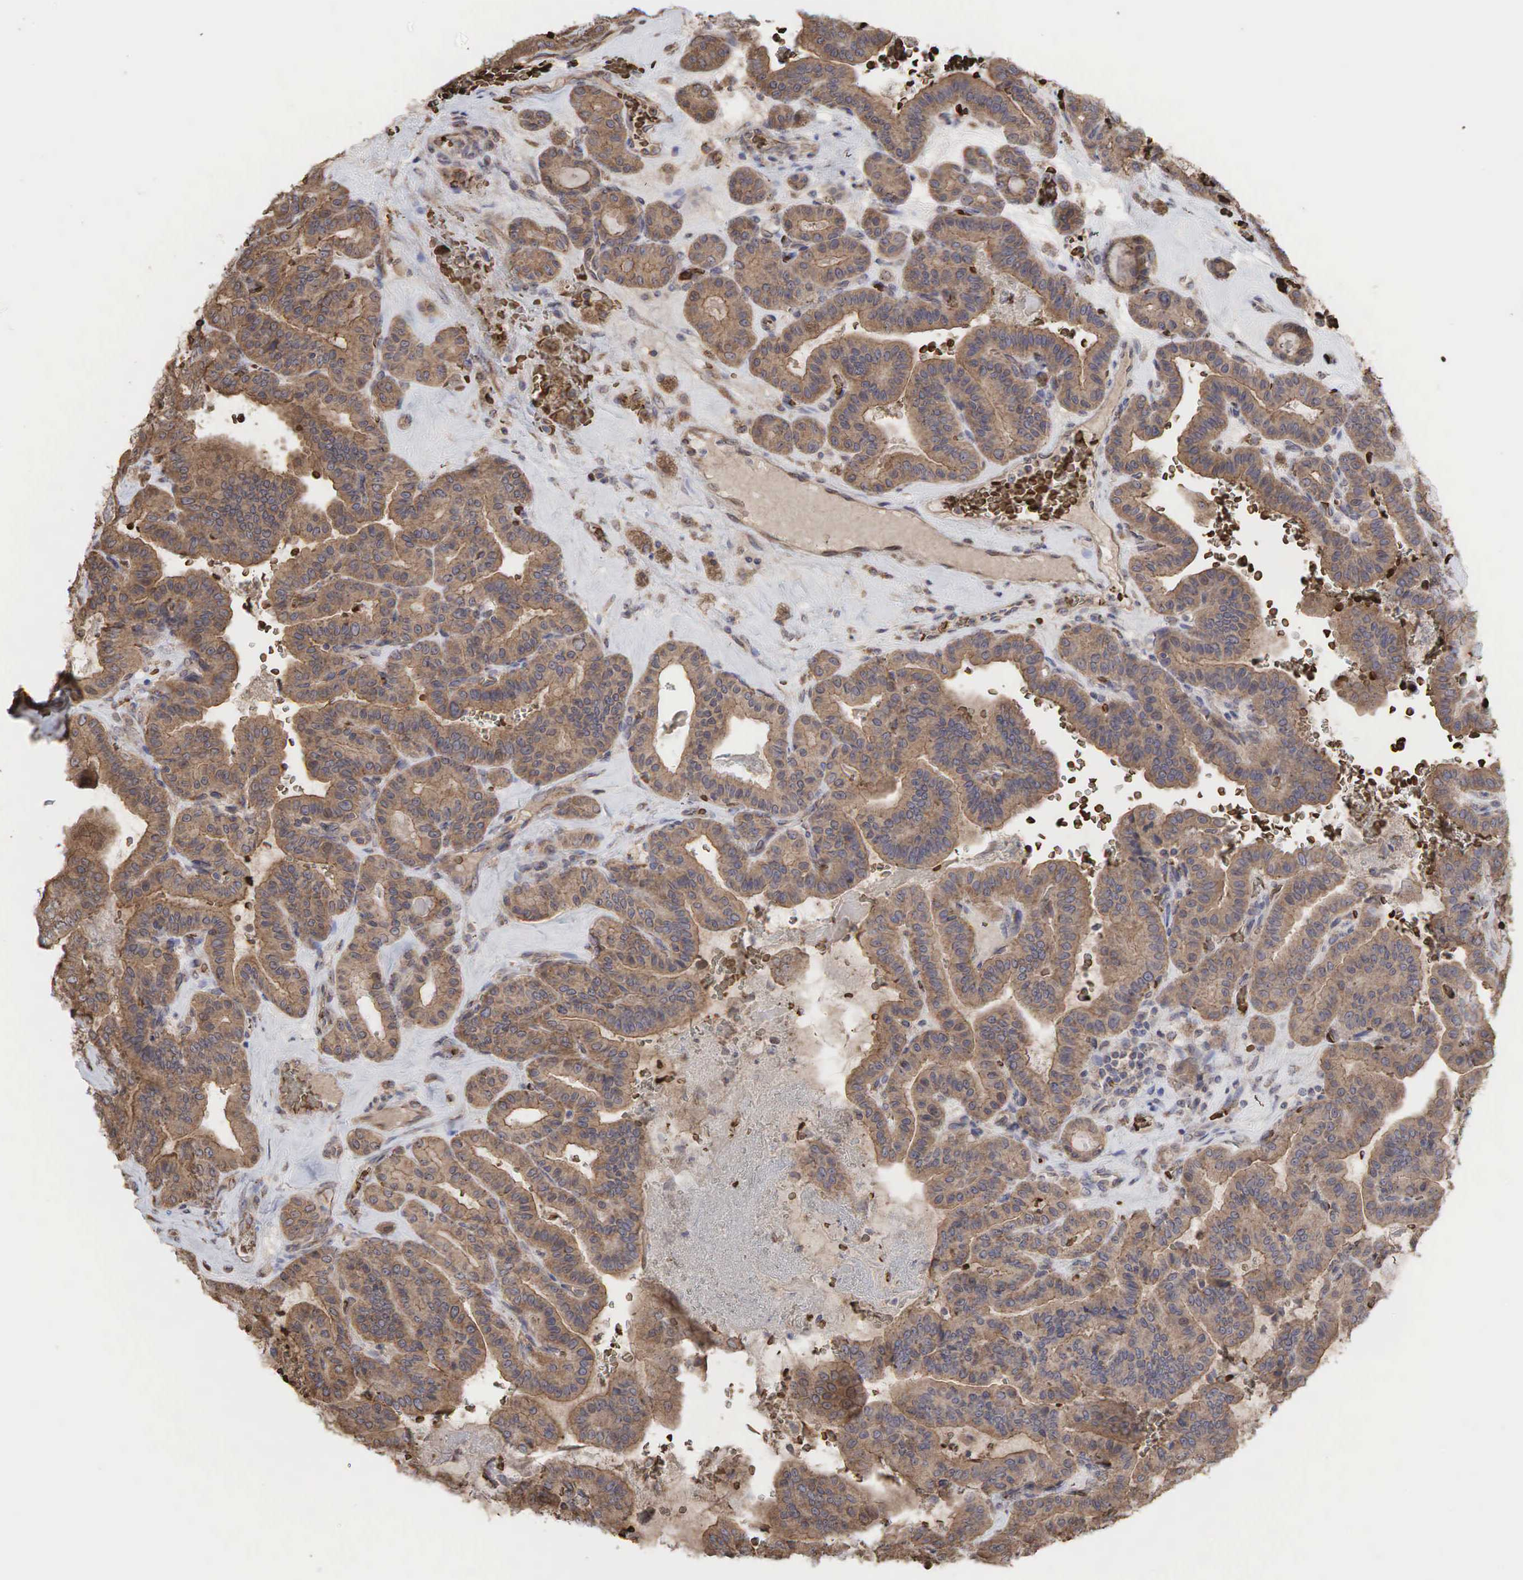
{"staining": {"intensity": "moderate", "quantity": ">75%", "location": "cytoplasmic/membranous"}, "tissue": "thyroid cancer", "cell_type": "Tumor cells", "image_type": "cancer", "snomed": [{"axis": "morphology", "description": "Papillary adenocarcinoma, NOS"}, {"axis": "topography", "description": "Thyroid gland"}], "caption": "Thyroid cancer (papillary adenocarcinoma) tissue reveals moderate cytoplasmic/membranous positivity in about >75% of tumor cells, visualized by immunohistochemistry.", "gene": "PABPC5", "patient": {"sex": "male", "age": 87}}